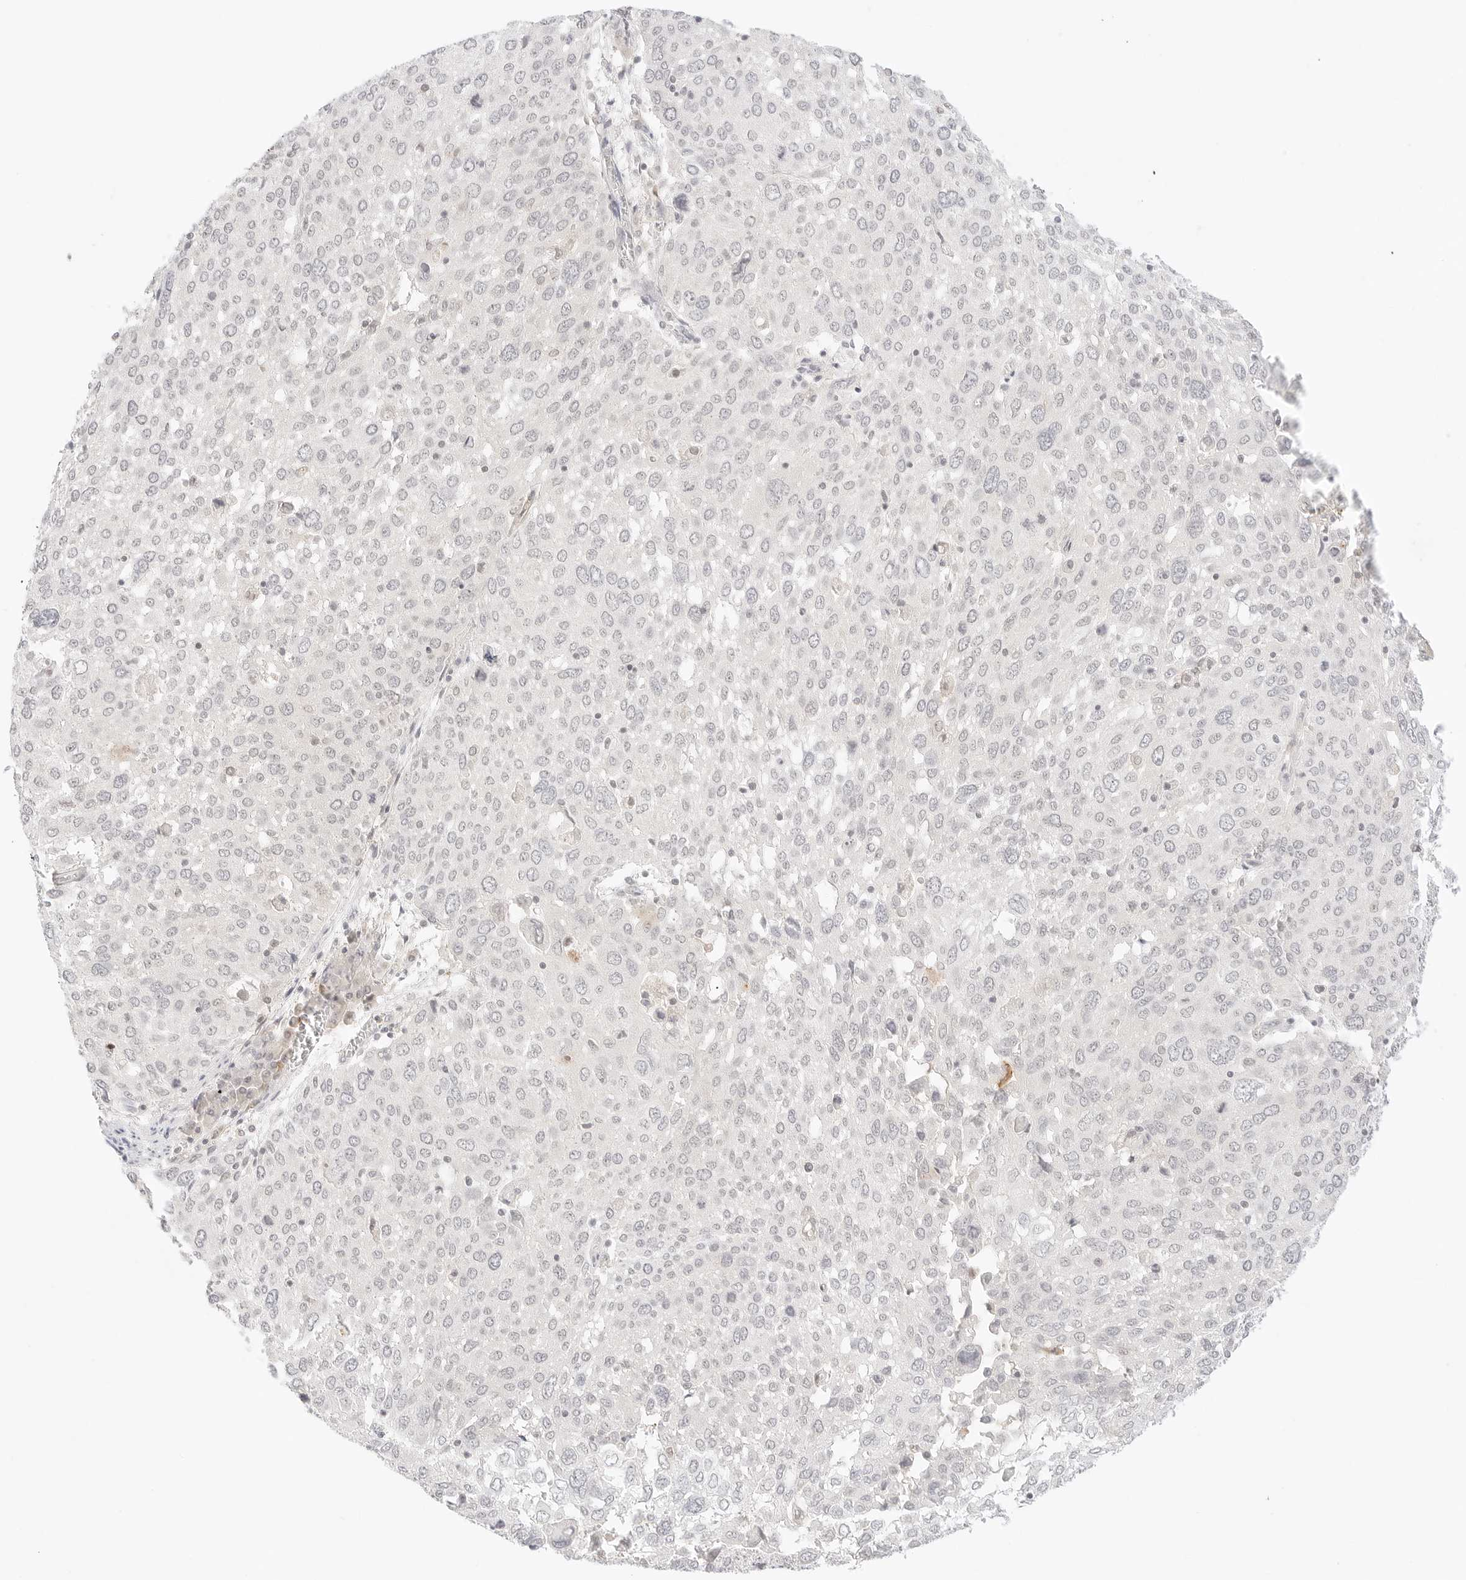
{"staining": {"intensity": "negative", "quantity": "none", "location": "none"}, "tissue": "lung cancer", "cell_type": "Tumor cells", "image_type": "cancer", "snomed": [{"axis": "morphology", "description": "Squamous cell carcinoma, NOS"}, {"axis": "topography", "description": "Lung"}], "caption": "IHC image of neoplastic tissue: human lung squamous cell carcinoma stained with DAB (3,3'-diaminobenzidine) reveals no significant protein positivity in tumor cells.", "gene": "GNAS", "patient": {"sex": "male", "age": 65}}